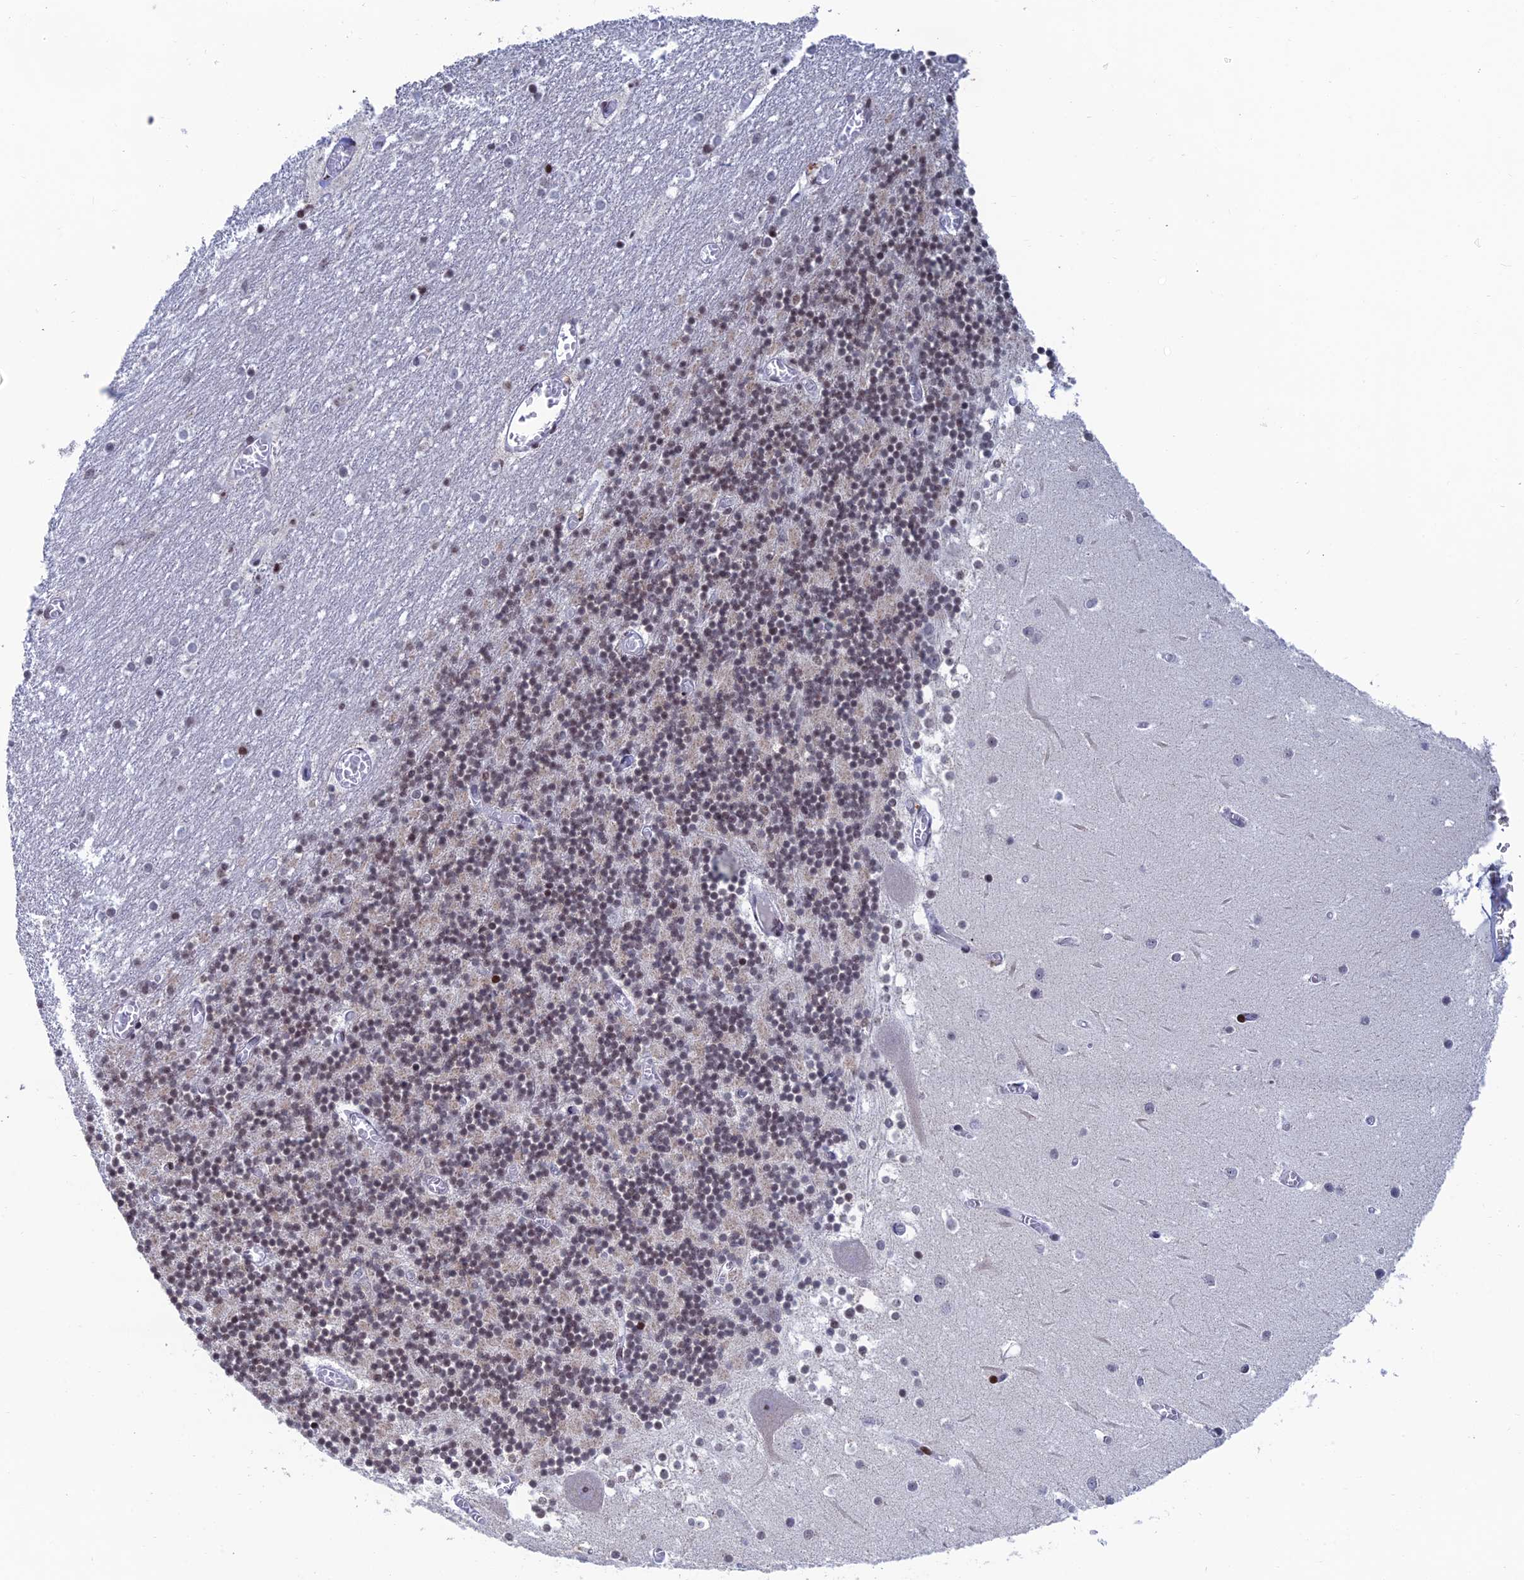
{"staining": {"intensity": "weak", "quantity": "25%-75%", "location": "cytoplasmic/membranous,nuclear"}, "tissue": "cerebellum", "cell_type": "Cells in granular layer", "image_type": "normal", "snomed": [{"axis": "morphology", "description": "Normal tissue, NOS"}, {"axis": "topography", "description": "Cerebellum"}], "caption": "A high-resolution photomicrograph shows immunohistochemistry staining of normal cerebellum, which reveals weak cytoplasmic/membranous,nuclear expression in about 25%-75% of cells in granular layer.", "gene": "AFF3", "patient": {"sex": "female", "age": 28}}